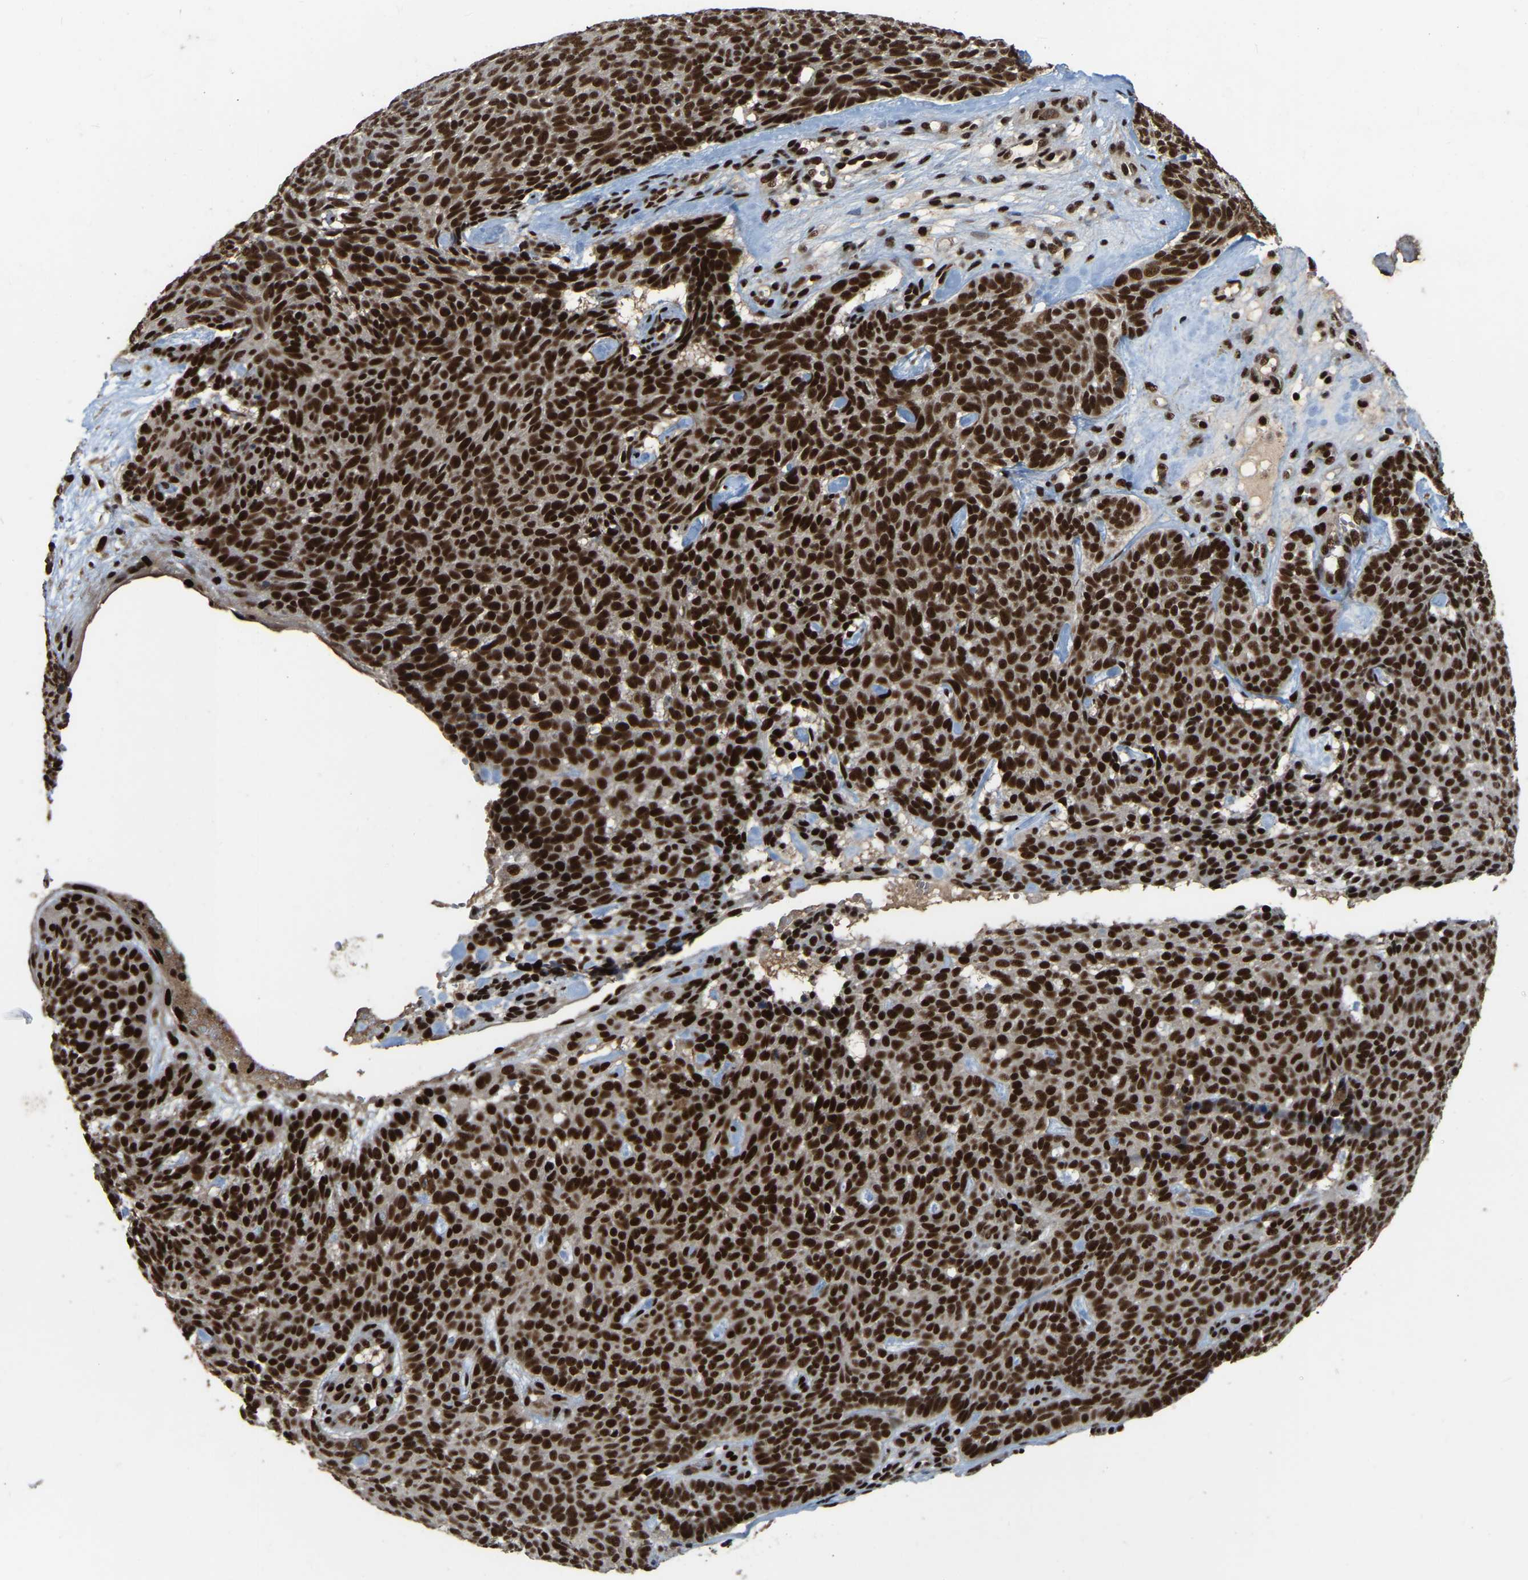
{"staining": {"intensity": "strong", "quantity": ">75%", "location": "nuclear"}, "tissue": "skin cancer", "cell_type": "Tumor cells", "image_type": "cancer", "snomed": [{"axis": "morphology", "description": "Basal cell carcinoma"}, {"axis": "topography", "description": "Skin"}], "caption": "The image reveals a brown stain indicating the presence of a protein in the nuclear of tumor cells in skin cancer (basal cell carcinoma).", "gene": "TBL1XR1", "patient": {"sex": "male", "age": 61}}